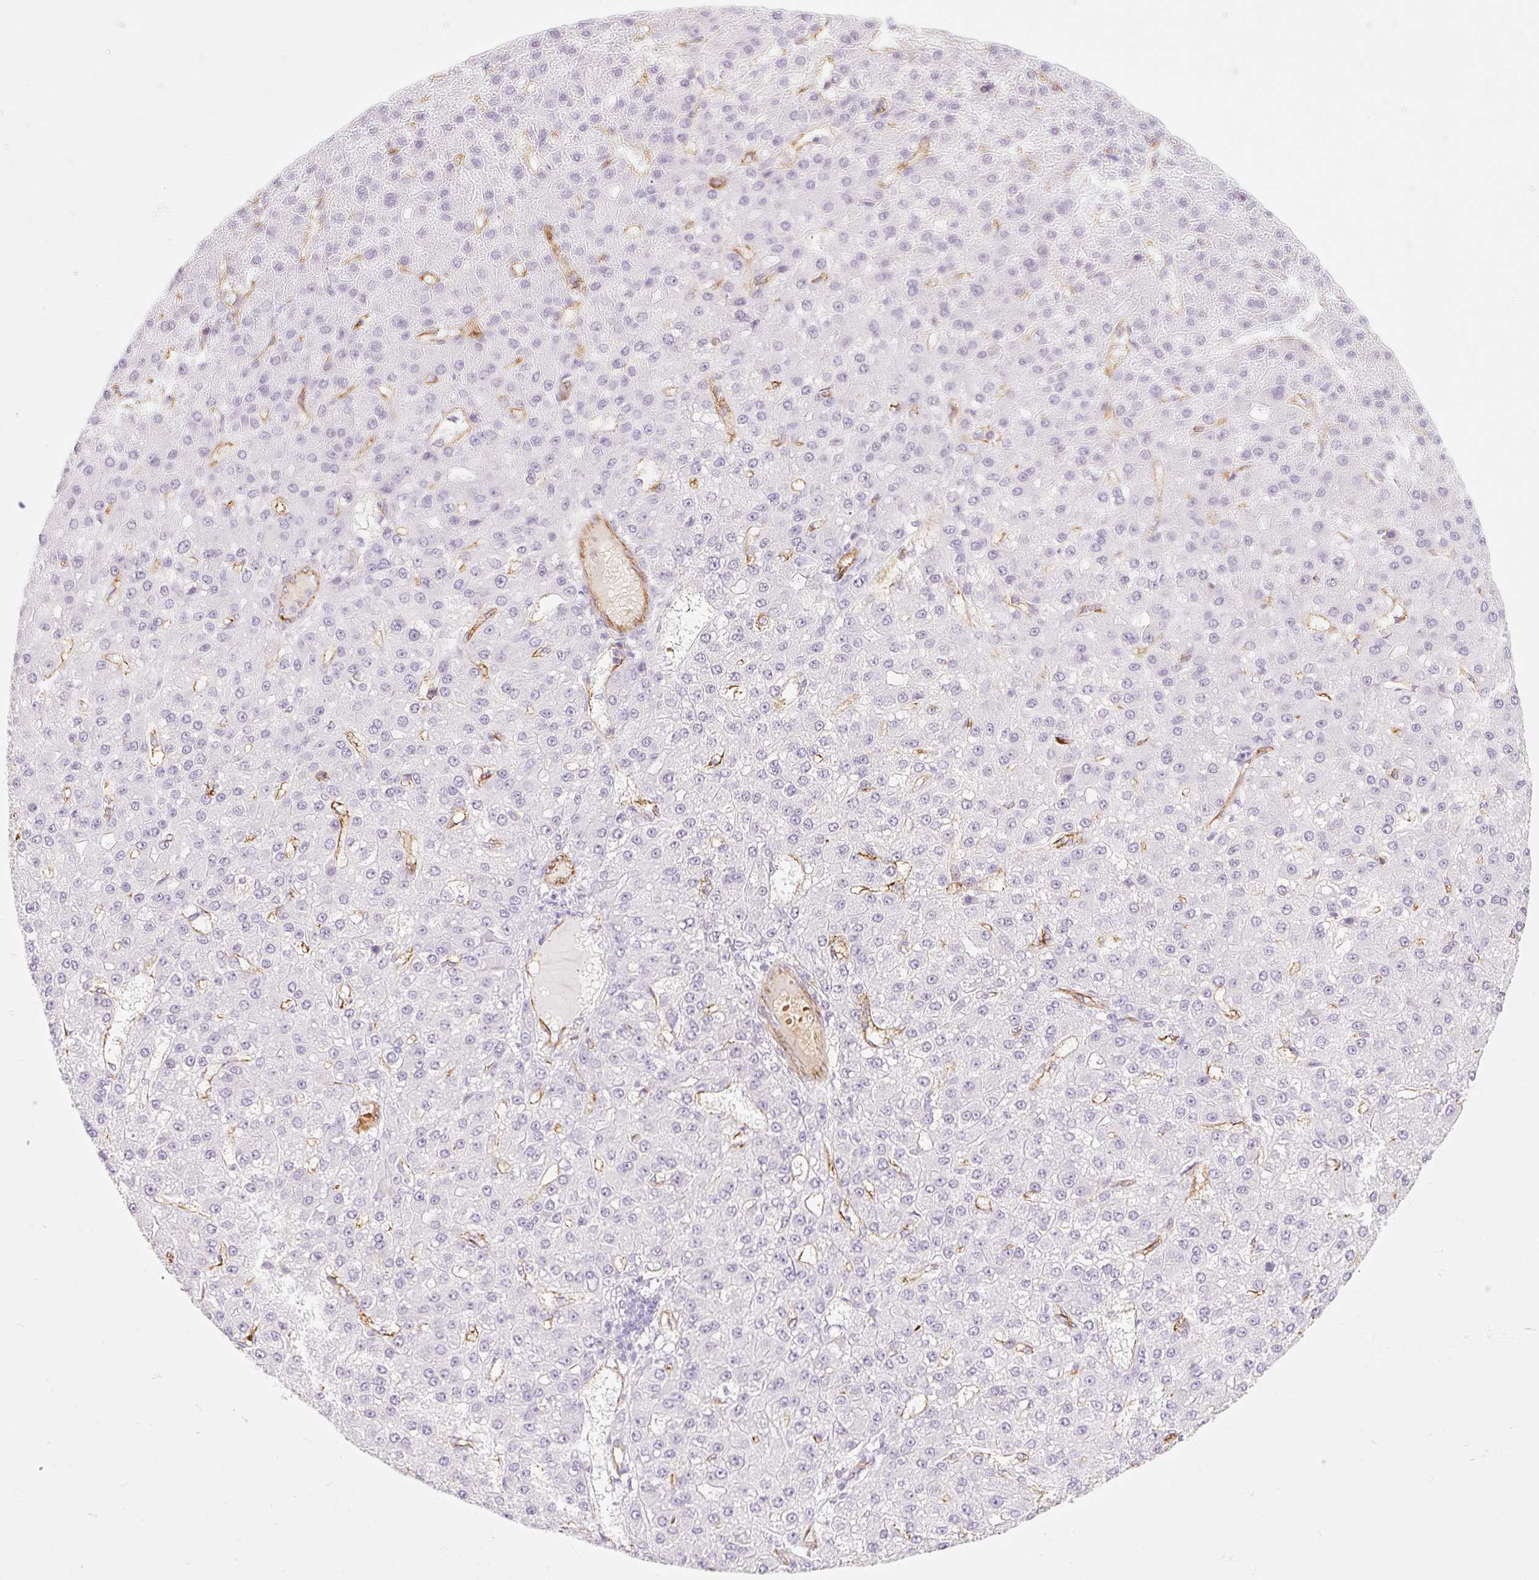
{"staining": {"intensity": "negative", "quantity": "none", "location": "none"}, "tissue": "liver cancer", "cell_type": "Tumor cells", "image_type": "cancer", "snomed": [{"axis": "morphology", "description": "Carcinoma, Hepatocellular, NOS"}, {"axis": "topography", "description": "Liver"}], "caption": "This is an IHC micrograph of human liver cancer. There is no positivity in tumor cells.", "gene": "TAF1L", "patient": {"sex": "male", "age": 67}}